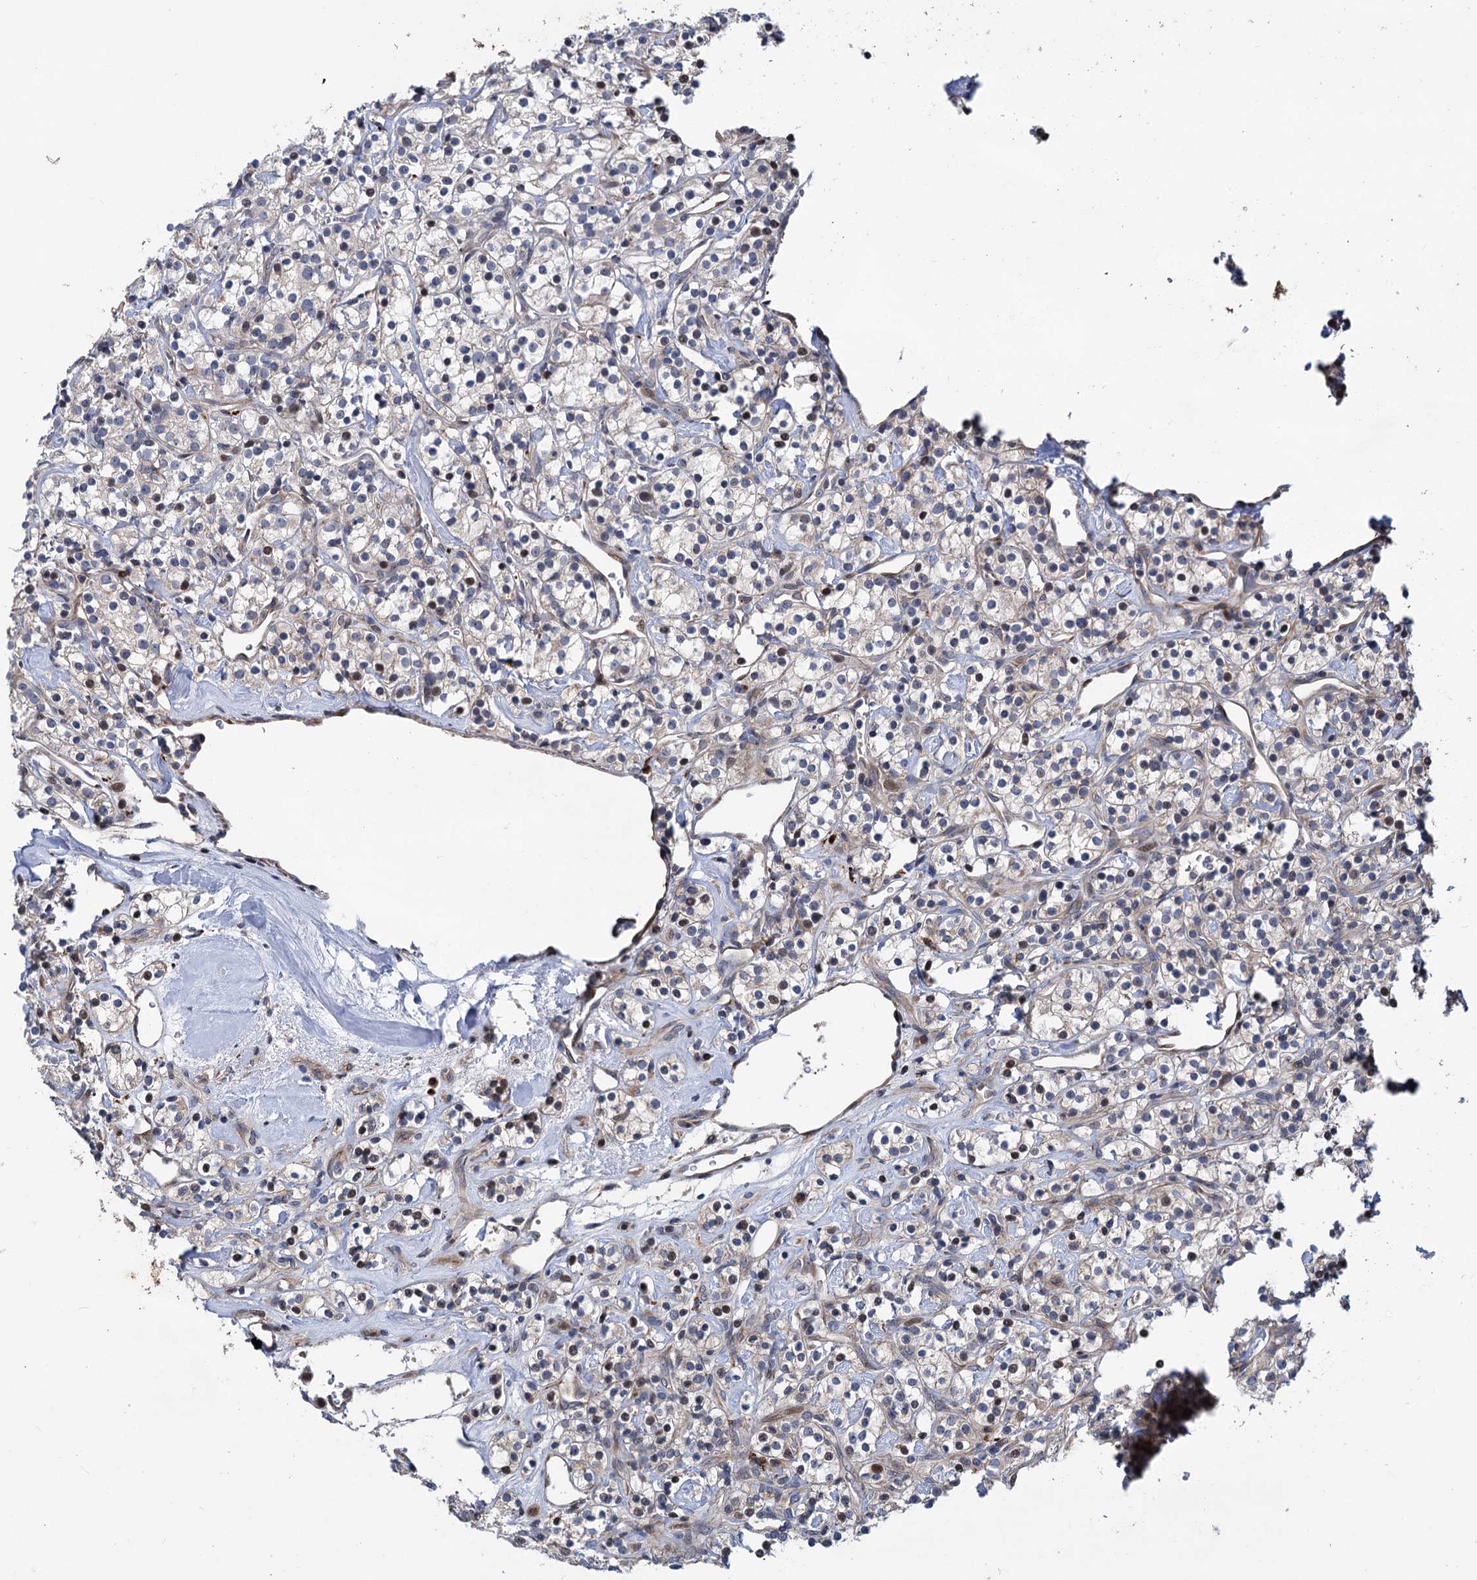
{"staining": {"intensity": "negative", "quantity": "none", "location": "none"}, "tissue": "renal cancer", "cell_type": "Tumor cells", "image_type": "cancer", "snomed": [{"axis": "morphology", "description": "Adenocarcinoma, NOS"}, {"axis": "topography", "description": "Kidney"}], "caption": "The photomicrograph exhibits no staining of tumor cells in renal cancer (adenocarcinoma).", "gene": "UBR1", "patient": {"sex": "male", "age": 77}}